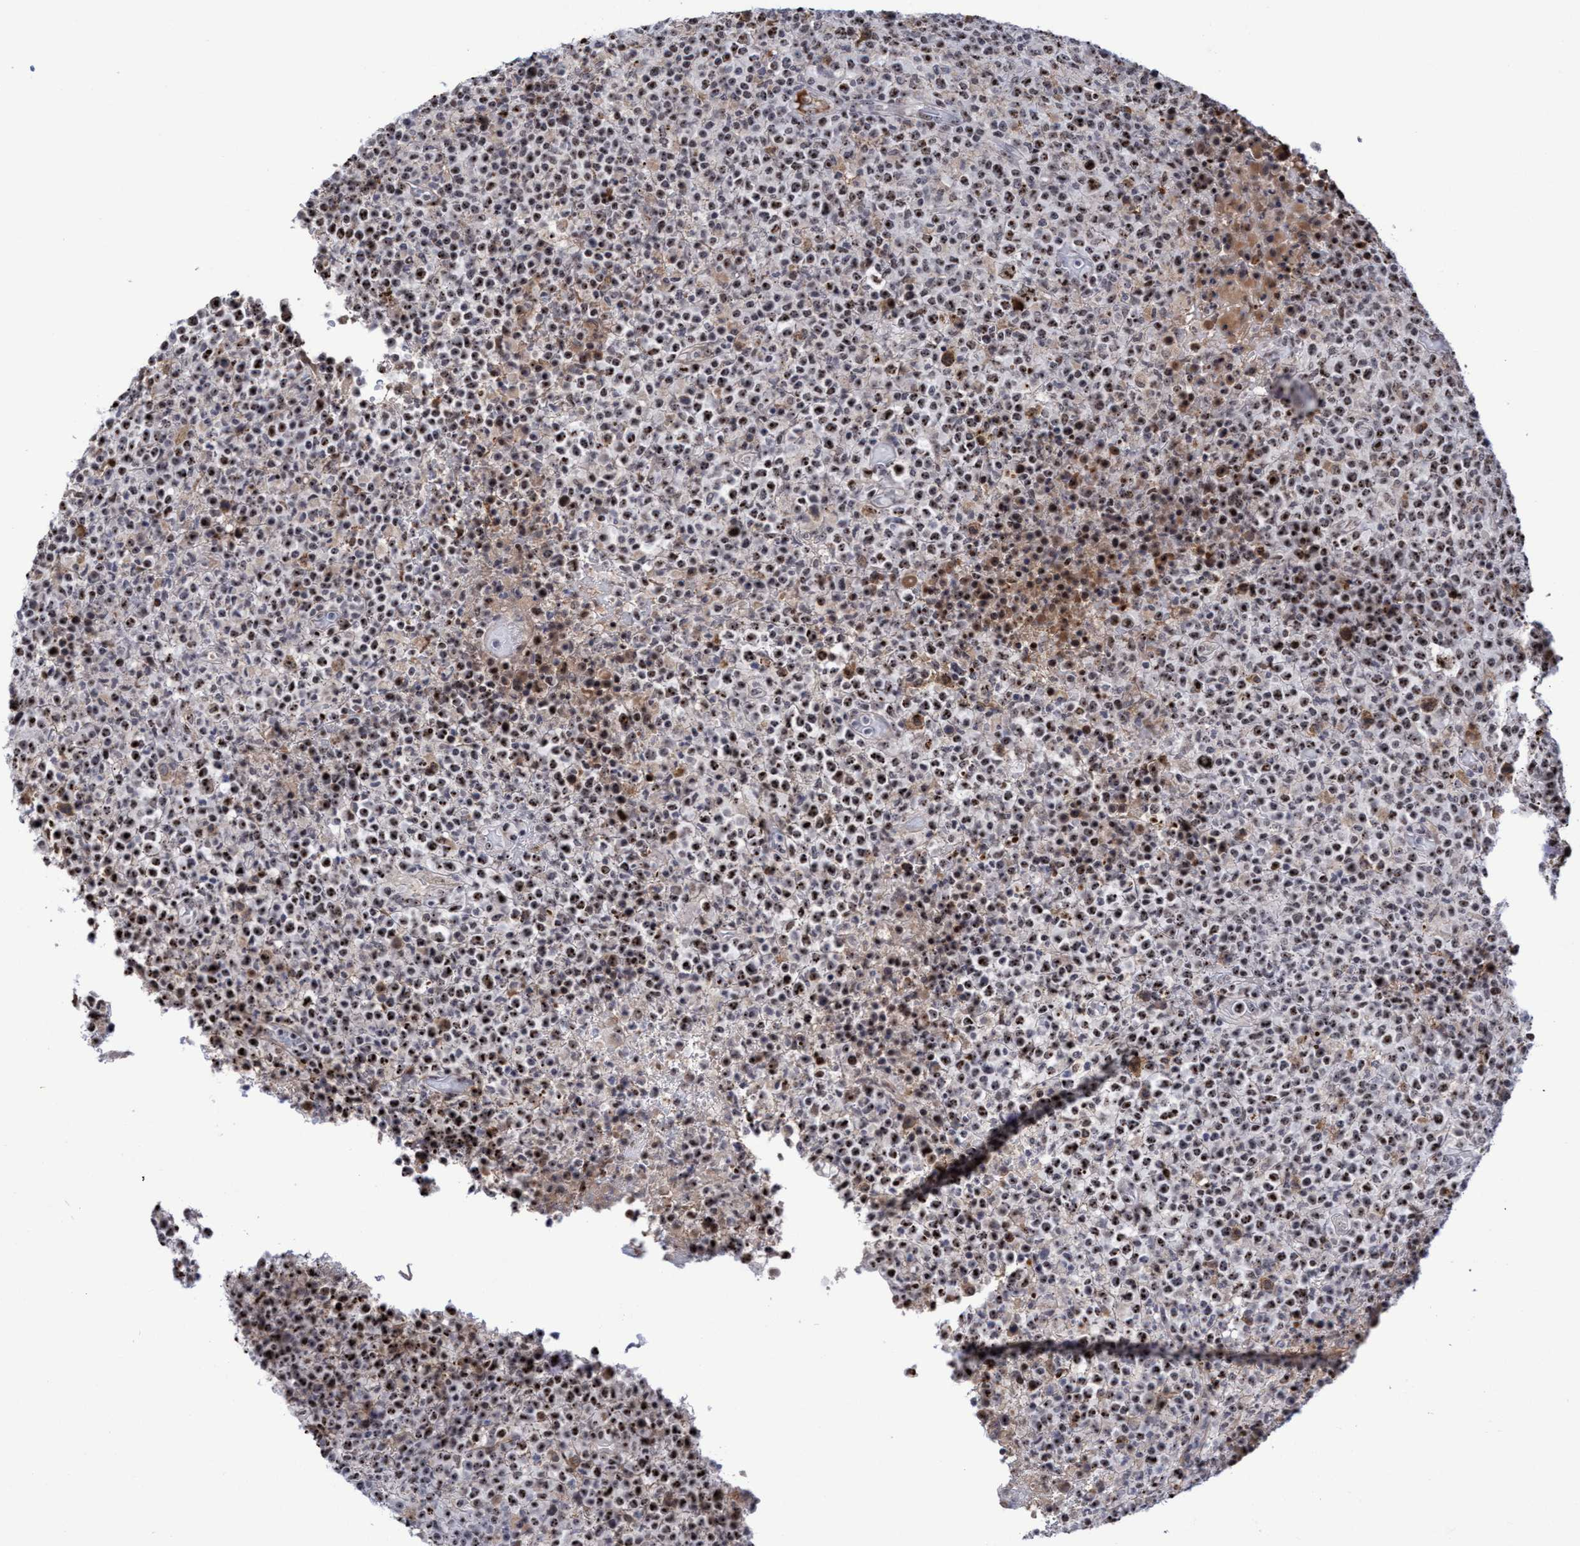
{"staining": {"intensity": "moderate", "quantity": ">75%", "location": "nuclear"}, "tissue": "lymphoma", "cell_type": "Tumor cells", "image_type": "cancer", "snomed": [{"axis": "morphology", "description": "Malignant lymphoma, non-Hodgkin's type, High grade"}, {"axis": "topography", "description": "Lymph node"}], "caption": "Tumor cells display medium levels of moderate nuclear expression in approximately >75% of cells in lymphoma.", "gene": "EFCAB10", "patient": {"sex": "male", "age": 13}}